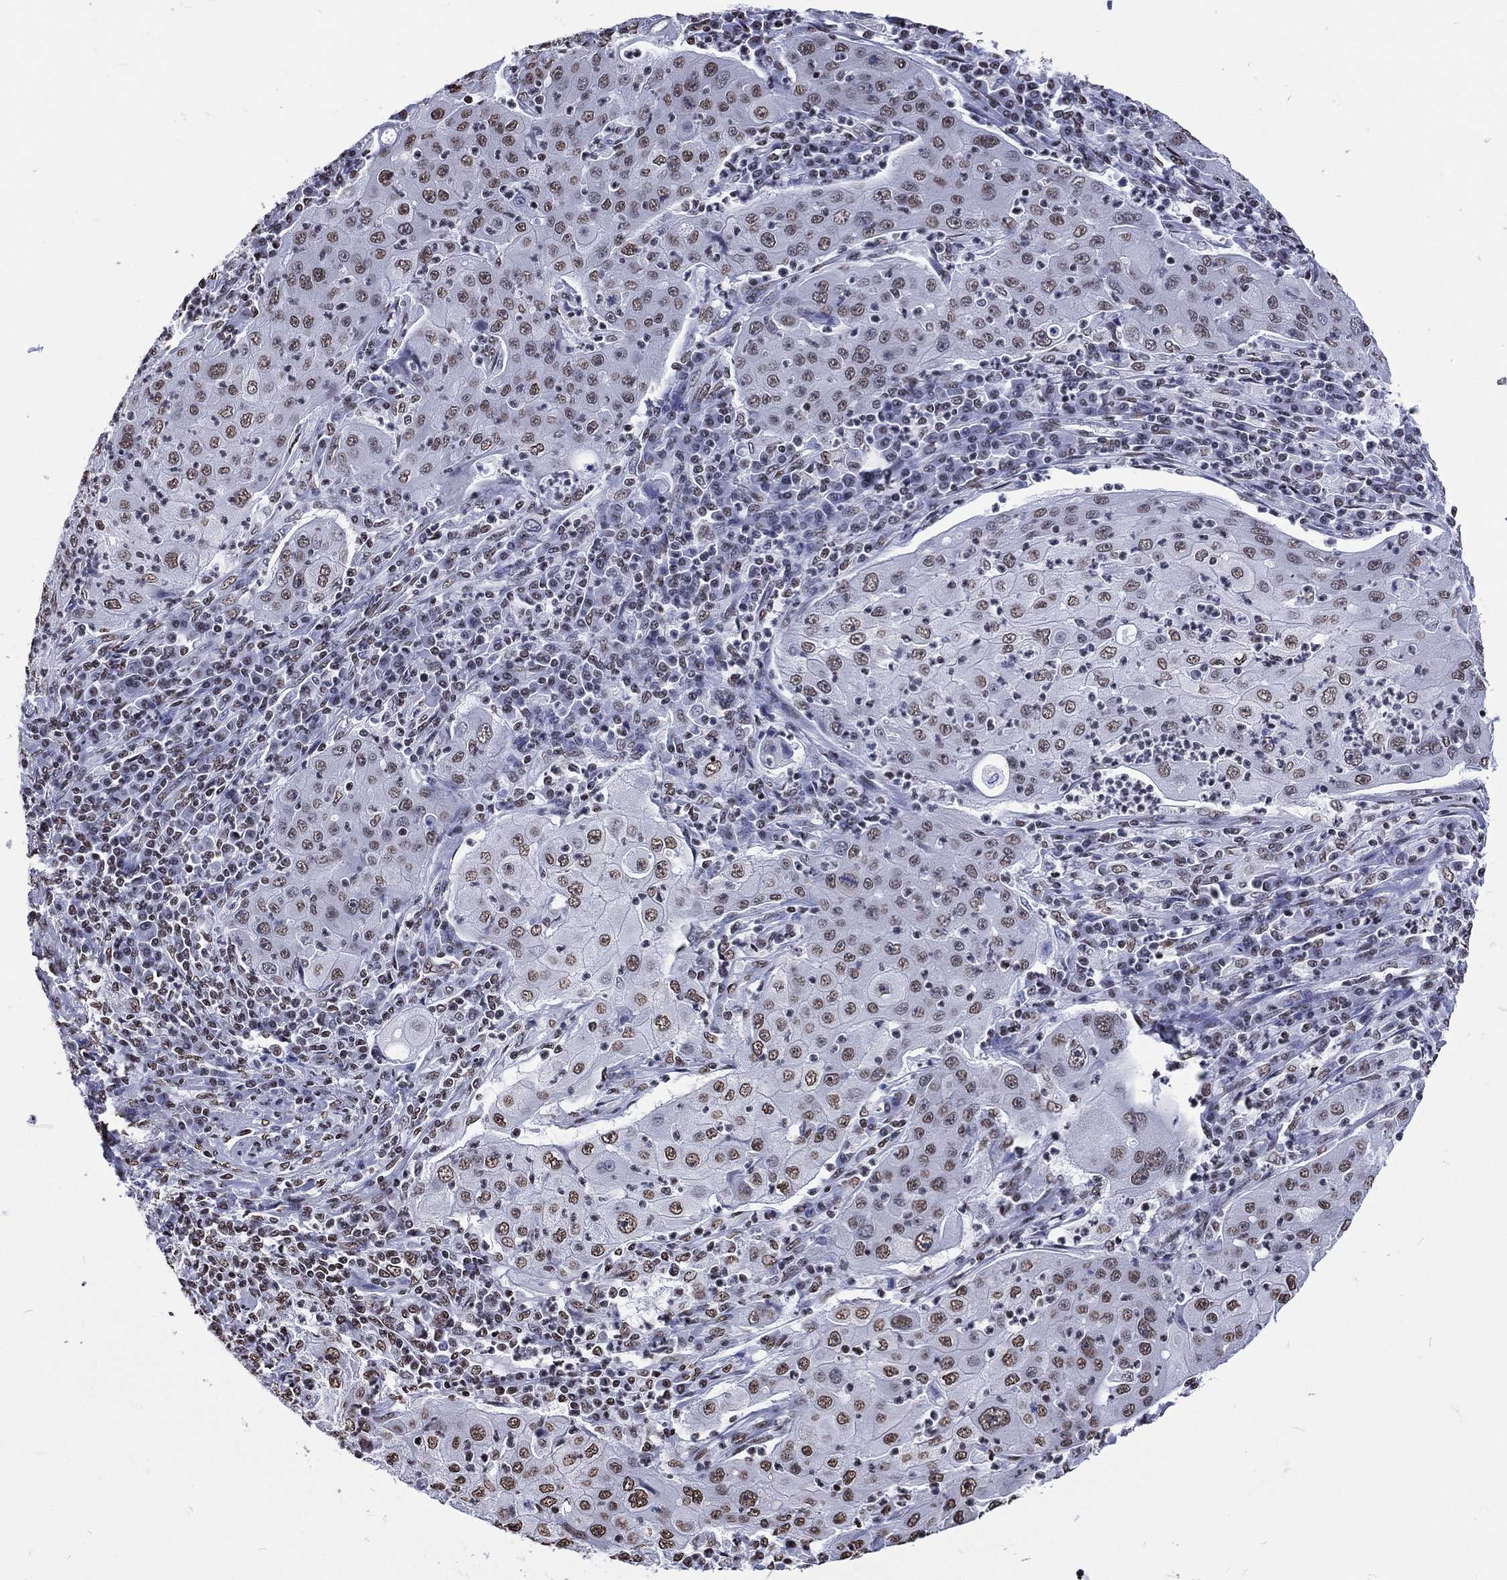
{"staining": {"intensity": "moderate", "quantity": ">75%", "location": "nuclear"}, "tissue": "lung cancer", "cell_type": "Tumor cells", "image_type": "cancer", "snomed": [{"axis": "morphology", "description": "Squamous cell carcinoma, NOS"}, {"axis": "topography", "description": "Lung"}], "caption": "Squamous cell carcinoma (lung) tissue demonstrates moderate nuclear staining in about >75% of tumor cells, visualized by immunohistochemistry. The protein is shown in brown color, while the nuclei are stained blue.", "gene": "RETREG2", "patient": {"sex": "female", "age": 59}}